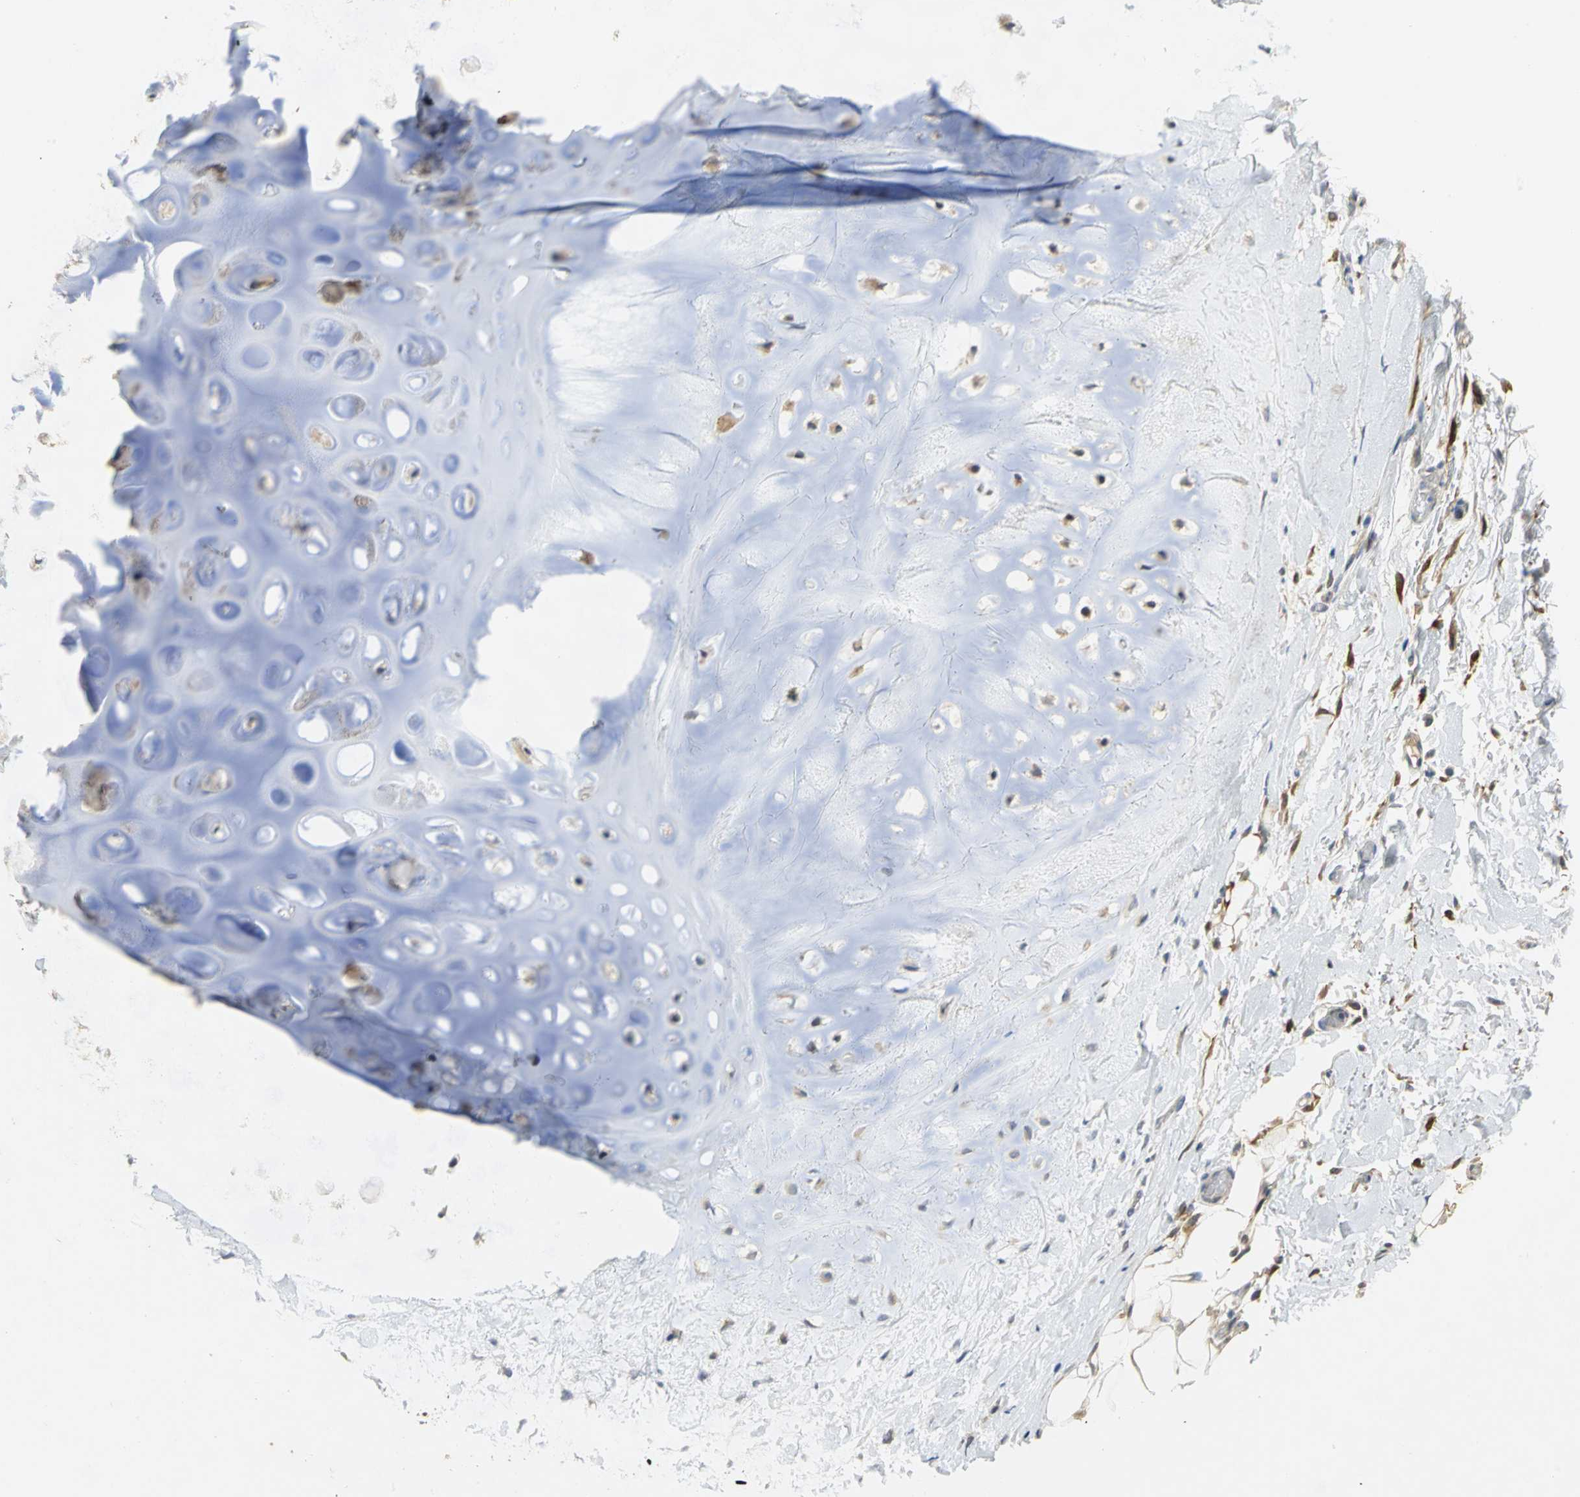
{"staining": {"intensity": "weak", "quantity": ">75%", "location": "cytoplasmic/membranous"}, "tissue": "adipose tissue", "cell_type": "Adipocytes", "image_type": "normal", "snomed": [{"axis": "morphology", "description": "Normal tissue, NOS"}, {"axis": "topography", "description": "Cartilage tissue"}, {"axis": "topography", "description": "Bronchus"}], "caption": "Immunohistochemistry micrograph of benign human adipose tissue stained for a protein (brown), which displays low levels of weak cytoplasmic/membranous staining in approximately >75% of adipocytes.", "gene": "IL17RB", "patient": {"sex": "female", "age": 73}}